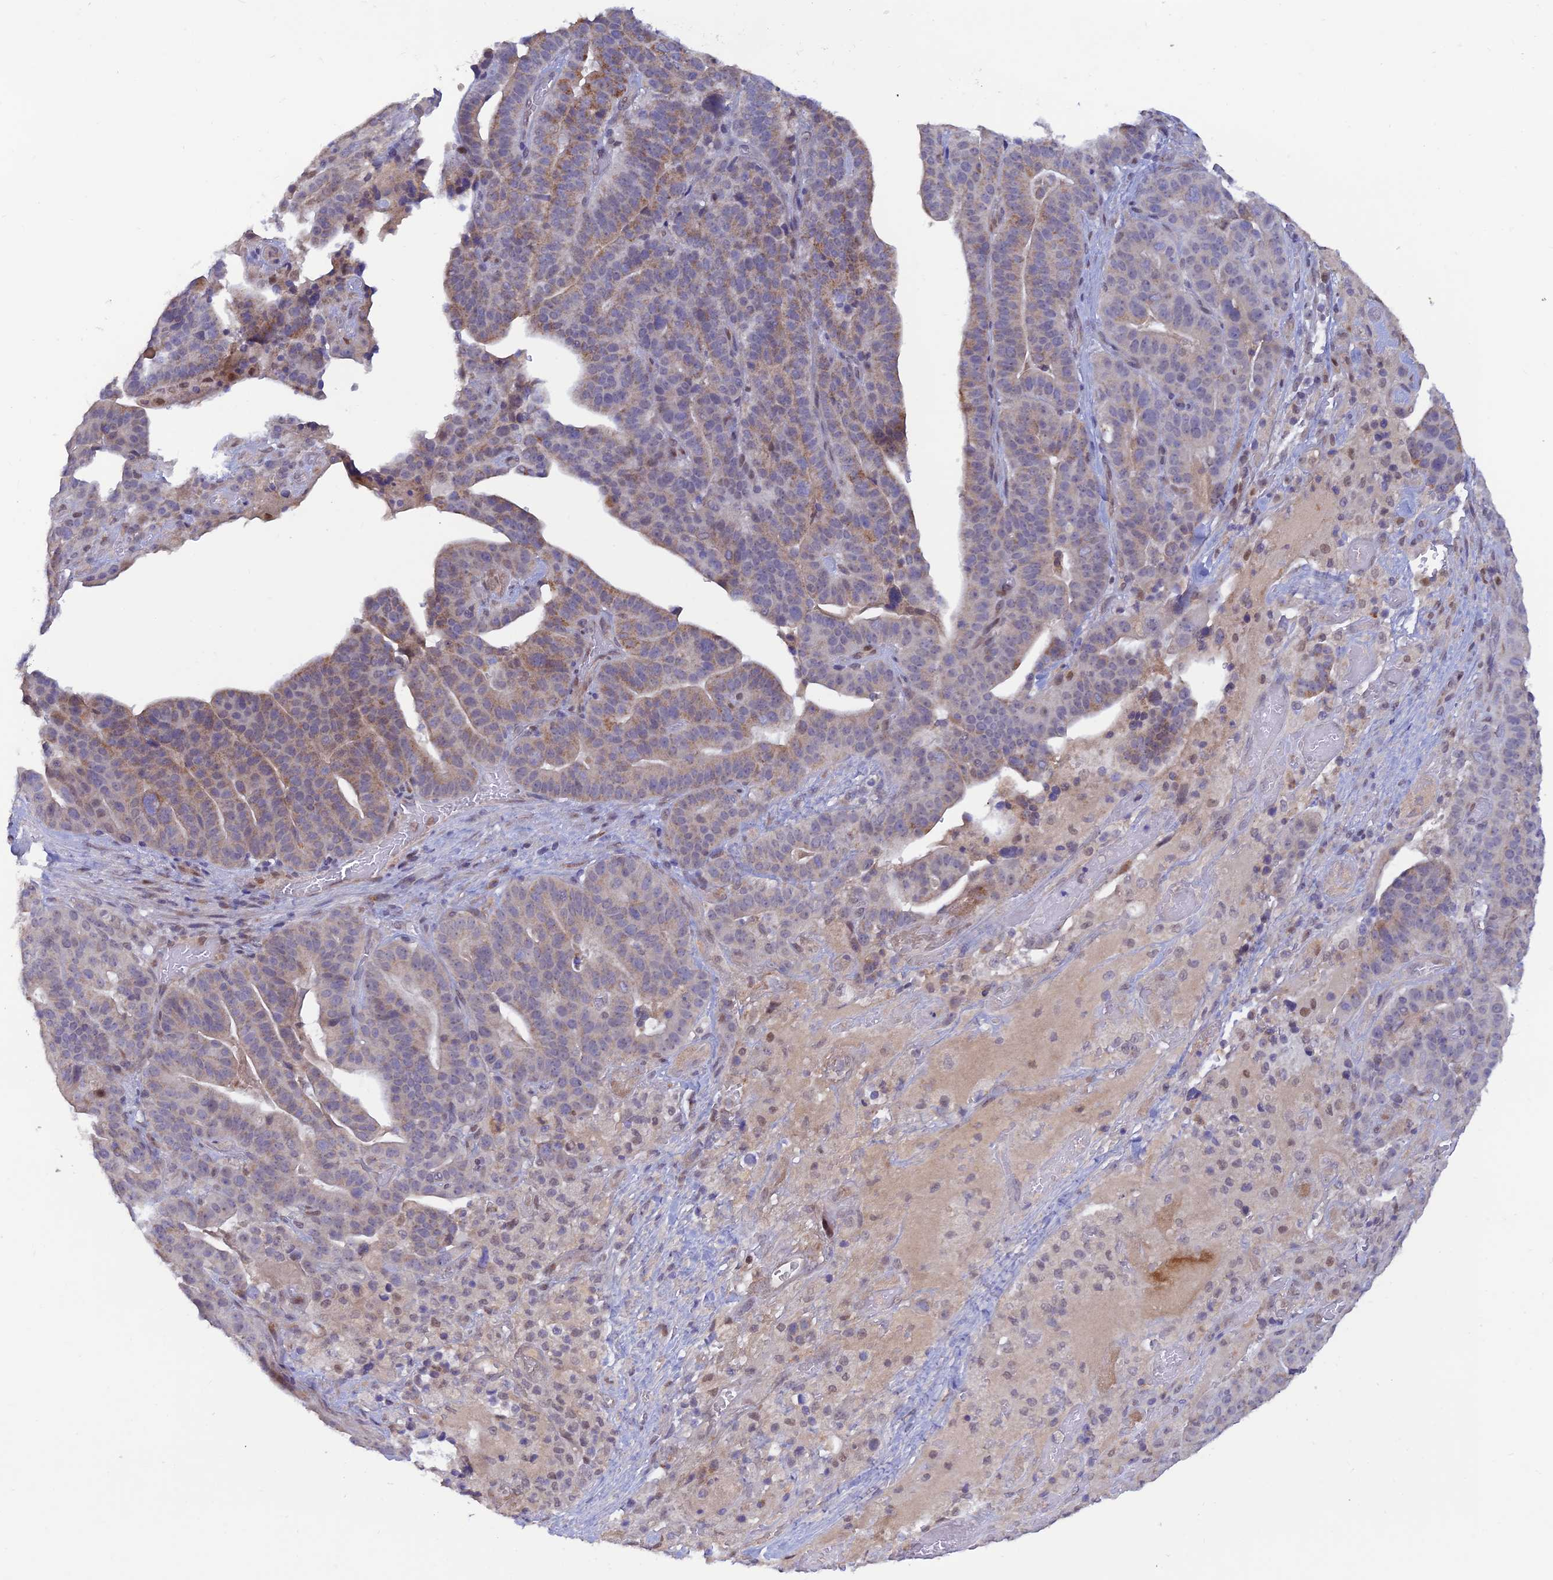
{"staining": {"intensity": "weak", "quantity": "25%-75%", "location": "cytoplasmic/membranous"}, "tissue": "stomach cancer", "cell_type": "Tumor cells", "image_type": "cancer", "snomed": [{"axis": "morphology", "description": "Adenocarcinoma, NOS"}, {"axis": "topography", "description": "Stomach"}], "caption": "Stomach cancer stained with a protein marker demonstrates weak staining in tumor cells.", "gene": "FASTKD5", "patient": {"sex": "male", "age": 48}}